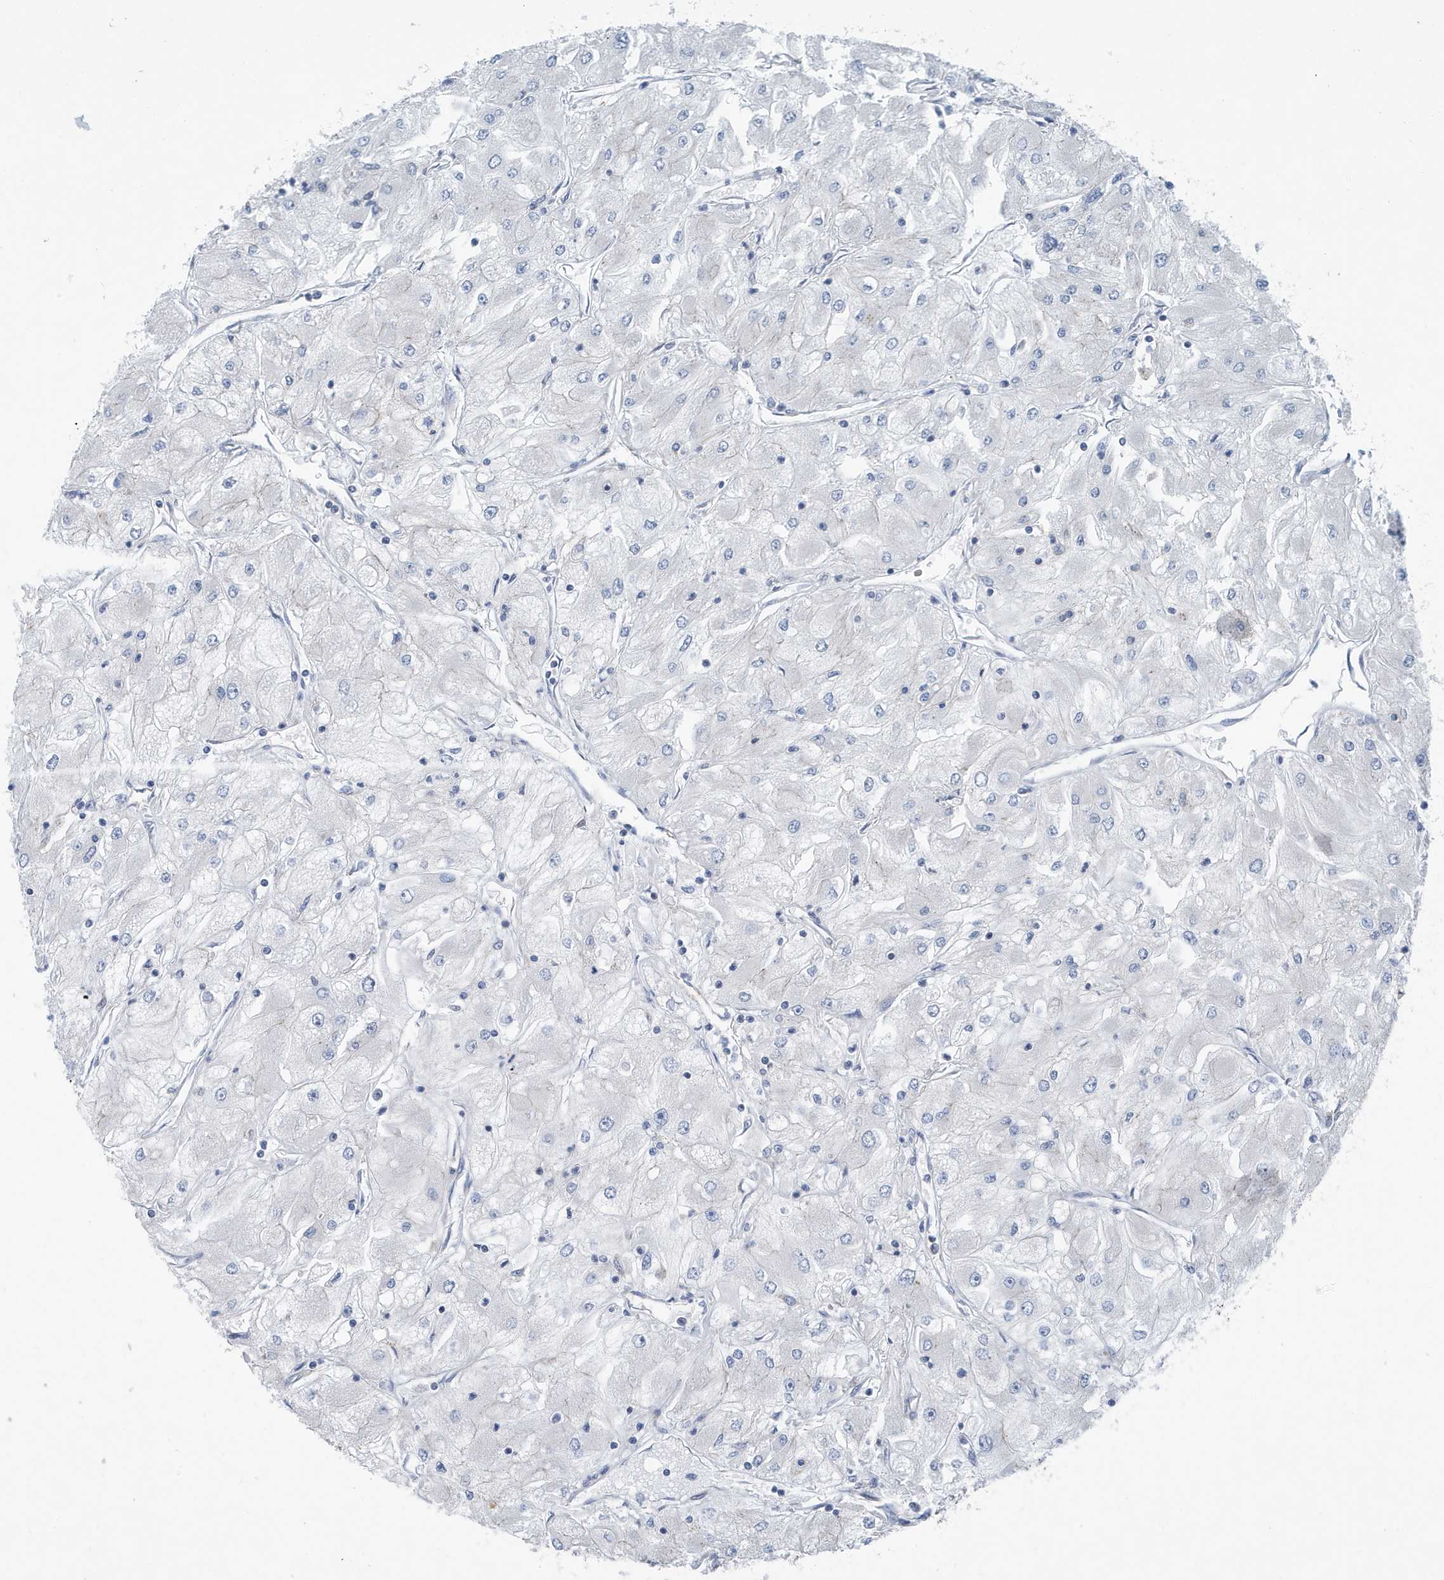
{"staining": {"intensity": "negative", "quantity": "none", "location": "none"}, "tissue": "renal cancer", "cell_type": "Tumor cells", "image_type": "cancer", "snomed": [{"axis": "morphology", "description": "Adenocarcinoma, NOS"}, {"axis": "topography", "description": "Kidney"}], "caption": "Renal cancer (adenocarcinoma) stained for a protein using IHC displays no expression tumor cells.", "gene": "PPM1M", "patient": {"sex": "male", "age": 80}}